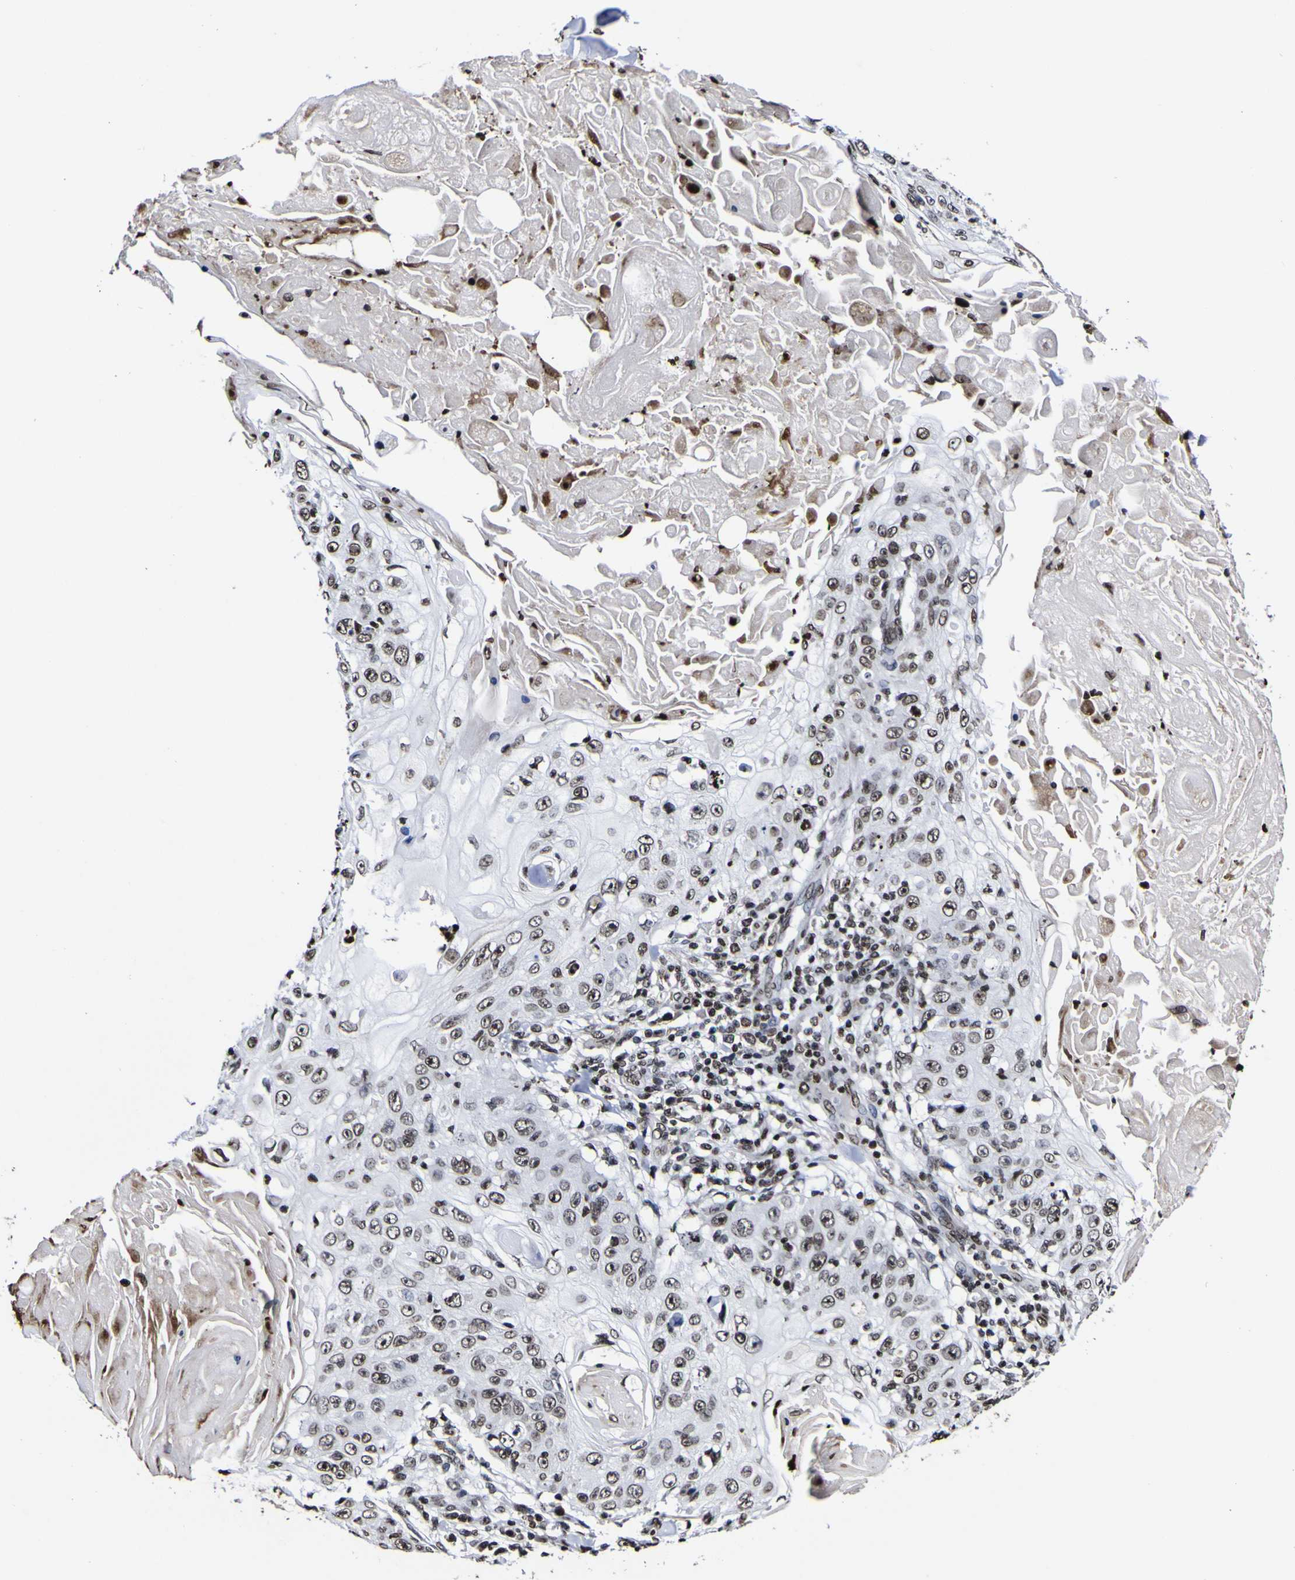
{"staining": {"intensity": "moderate", "quantity": "25%-75%", "location": "nuclear"}, "tissue": "skin cancer", "cell_type": "Tumor cells", "image_type": "cancer", "snomed": [{"axis": "morphology", "description": "Squamous cell carcinoma, NOS"}, {"axis": "topography", "description": "Skin"}], "caption": "Skin cancer (squamous cell carcinoma) stained with DAB (3,3'-diaminobenzidine) immunohistochemistry demonstrates medium levels of moderate nuclear expression in about 25%-75% of tumor cells.", "gene": "PIAS1", "patient": {"sex": "male", "age": 86}}